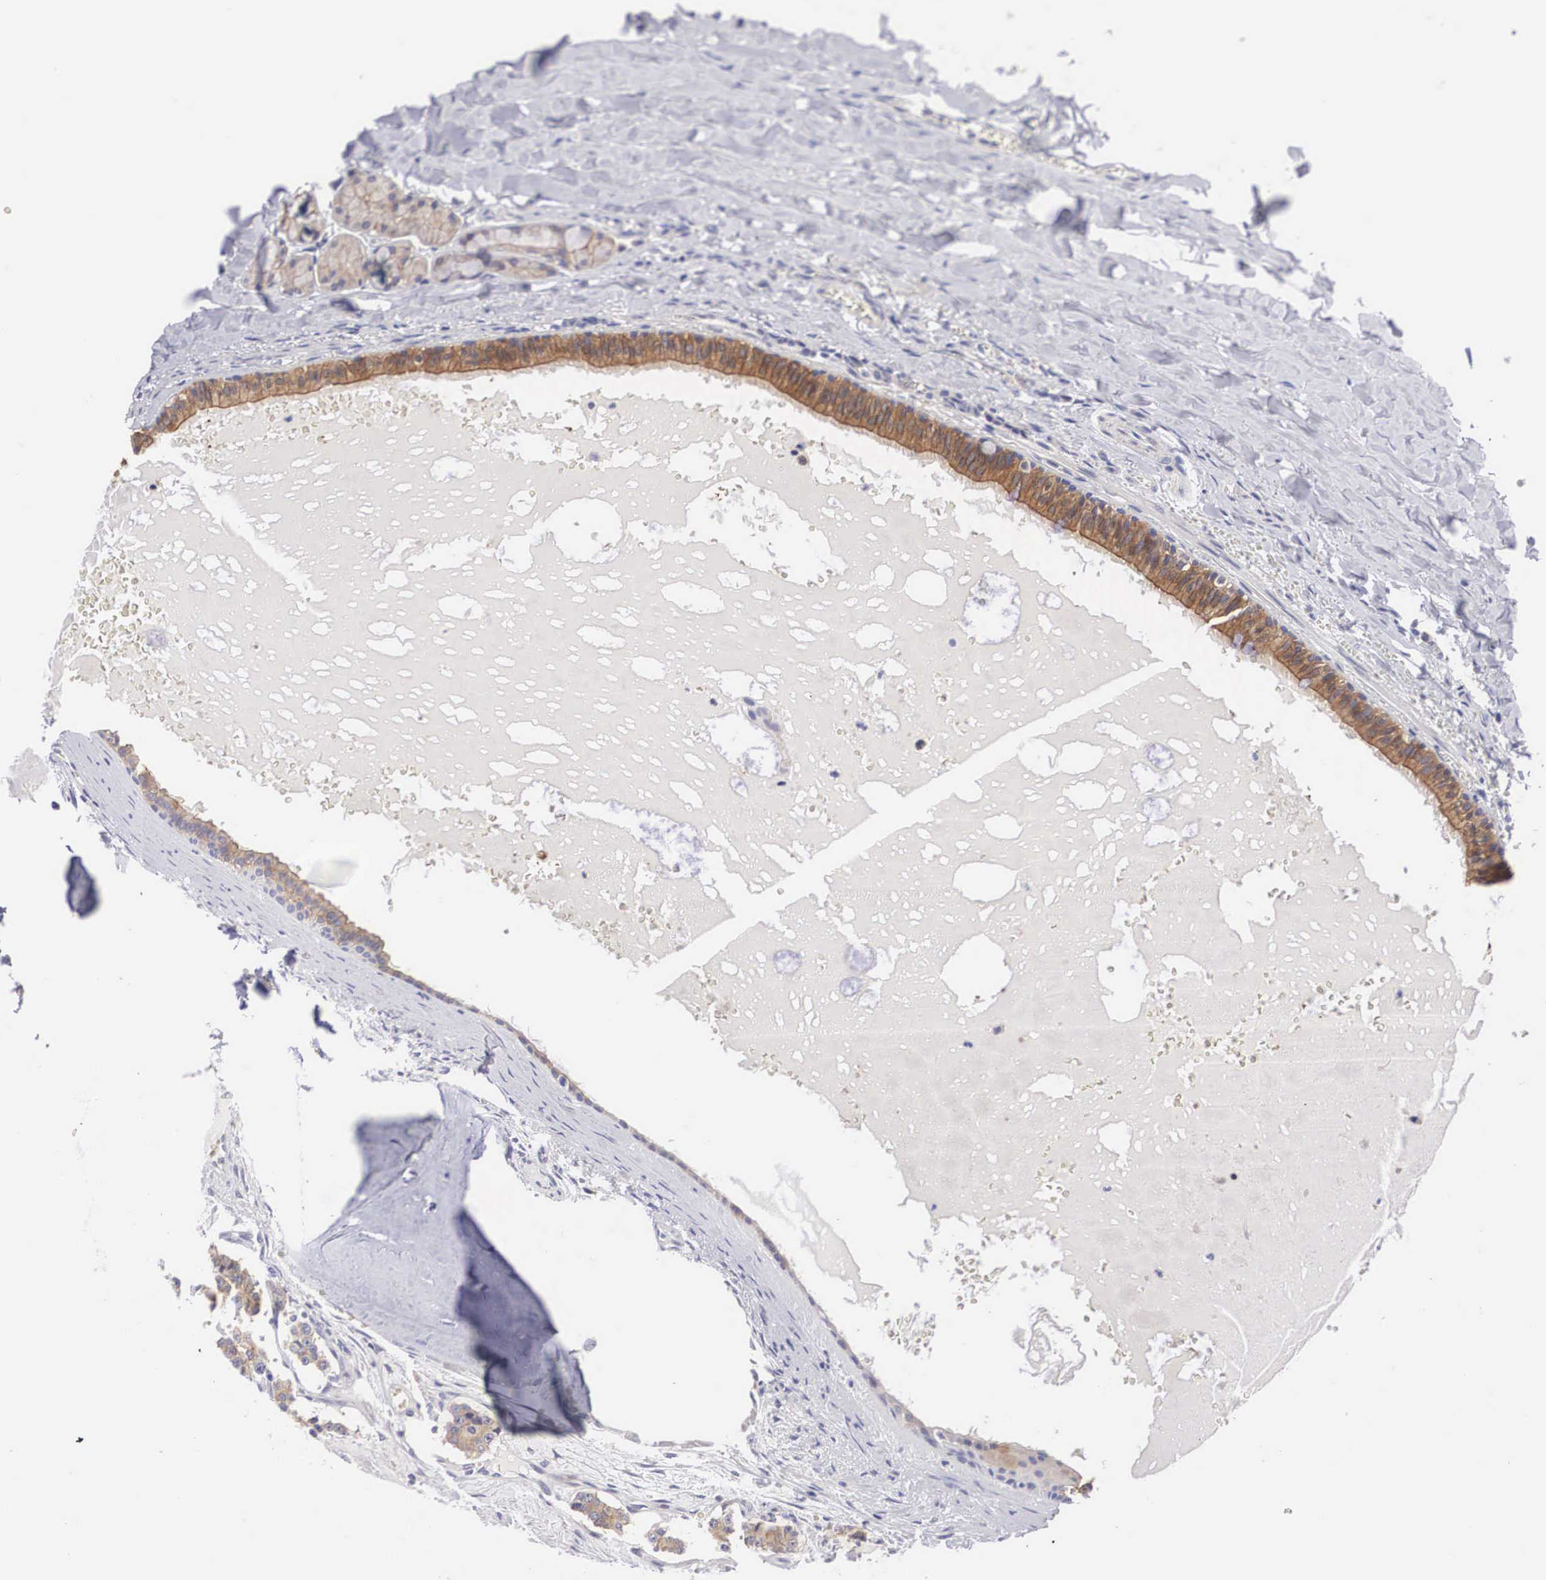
{"staining": {"intensity": "moderate", "quantity": ">75%", "location": "cytoplasmic/membranous"}, "tissue": "carcinoid", "cell_type": "Tumor cells", "image_type": "cancer", "snomed": [{"axis": "morphology", "description": "Carcinoid, malignant, NOS"}, {"axis": "topography", "description": "Bronchus"}], "caption": "DAB (3,3'-diaminobenzidine) immunohistochemical staining of carcinoid exhibits moderate cytoplasmic/membranous protein expression in approximately >75% of tumor cells. (DAB = brown stain, brightfield microscopy at high magnification).", "gene": "TXLNG", "patient": {"sex": "male", "age": 55}}